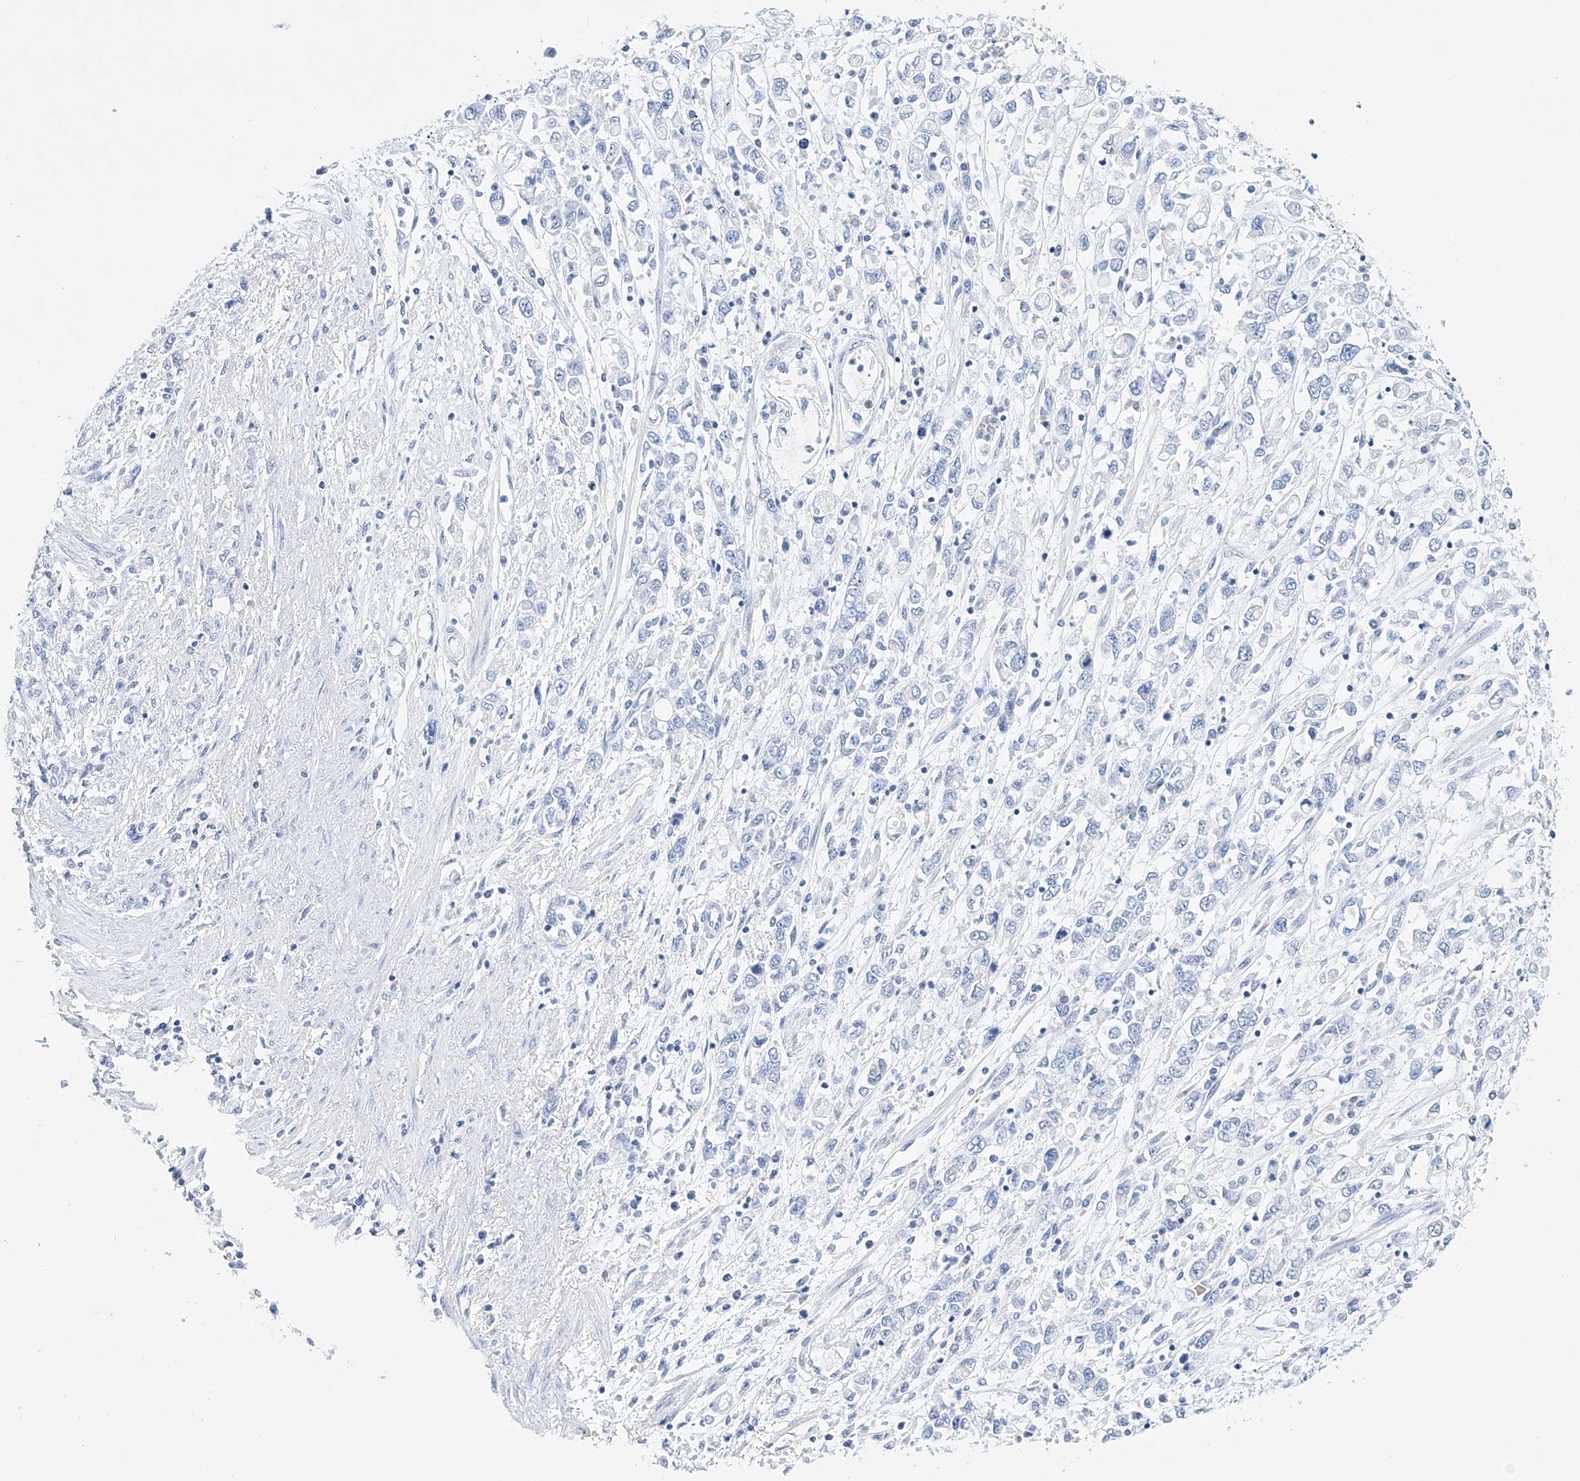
{"staining": {"intensity": "negative", "quantity": "none", "location": "none"}, "tissue": "stomach cancer", "cell_type": "Tumor cells", "image_type": "cancer", "snomed": [{"axis": "morphology", "description": "Adenocarcinoma, NOS"}, {"axis": "topography", "description": "Stomach"}], "caption": "Tumor cells are negative for brown protein staining in stomach cancer. (Stains: DAB immunohistochemistry with hematoxylin counter stain, Microscopy: brightfield microscopy at high magnification).", "gene": "LURAP1", "patient": {"sex": "female", "age": 76}}